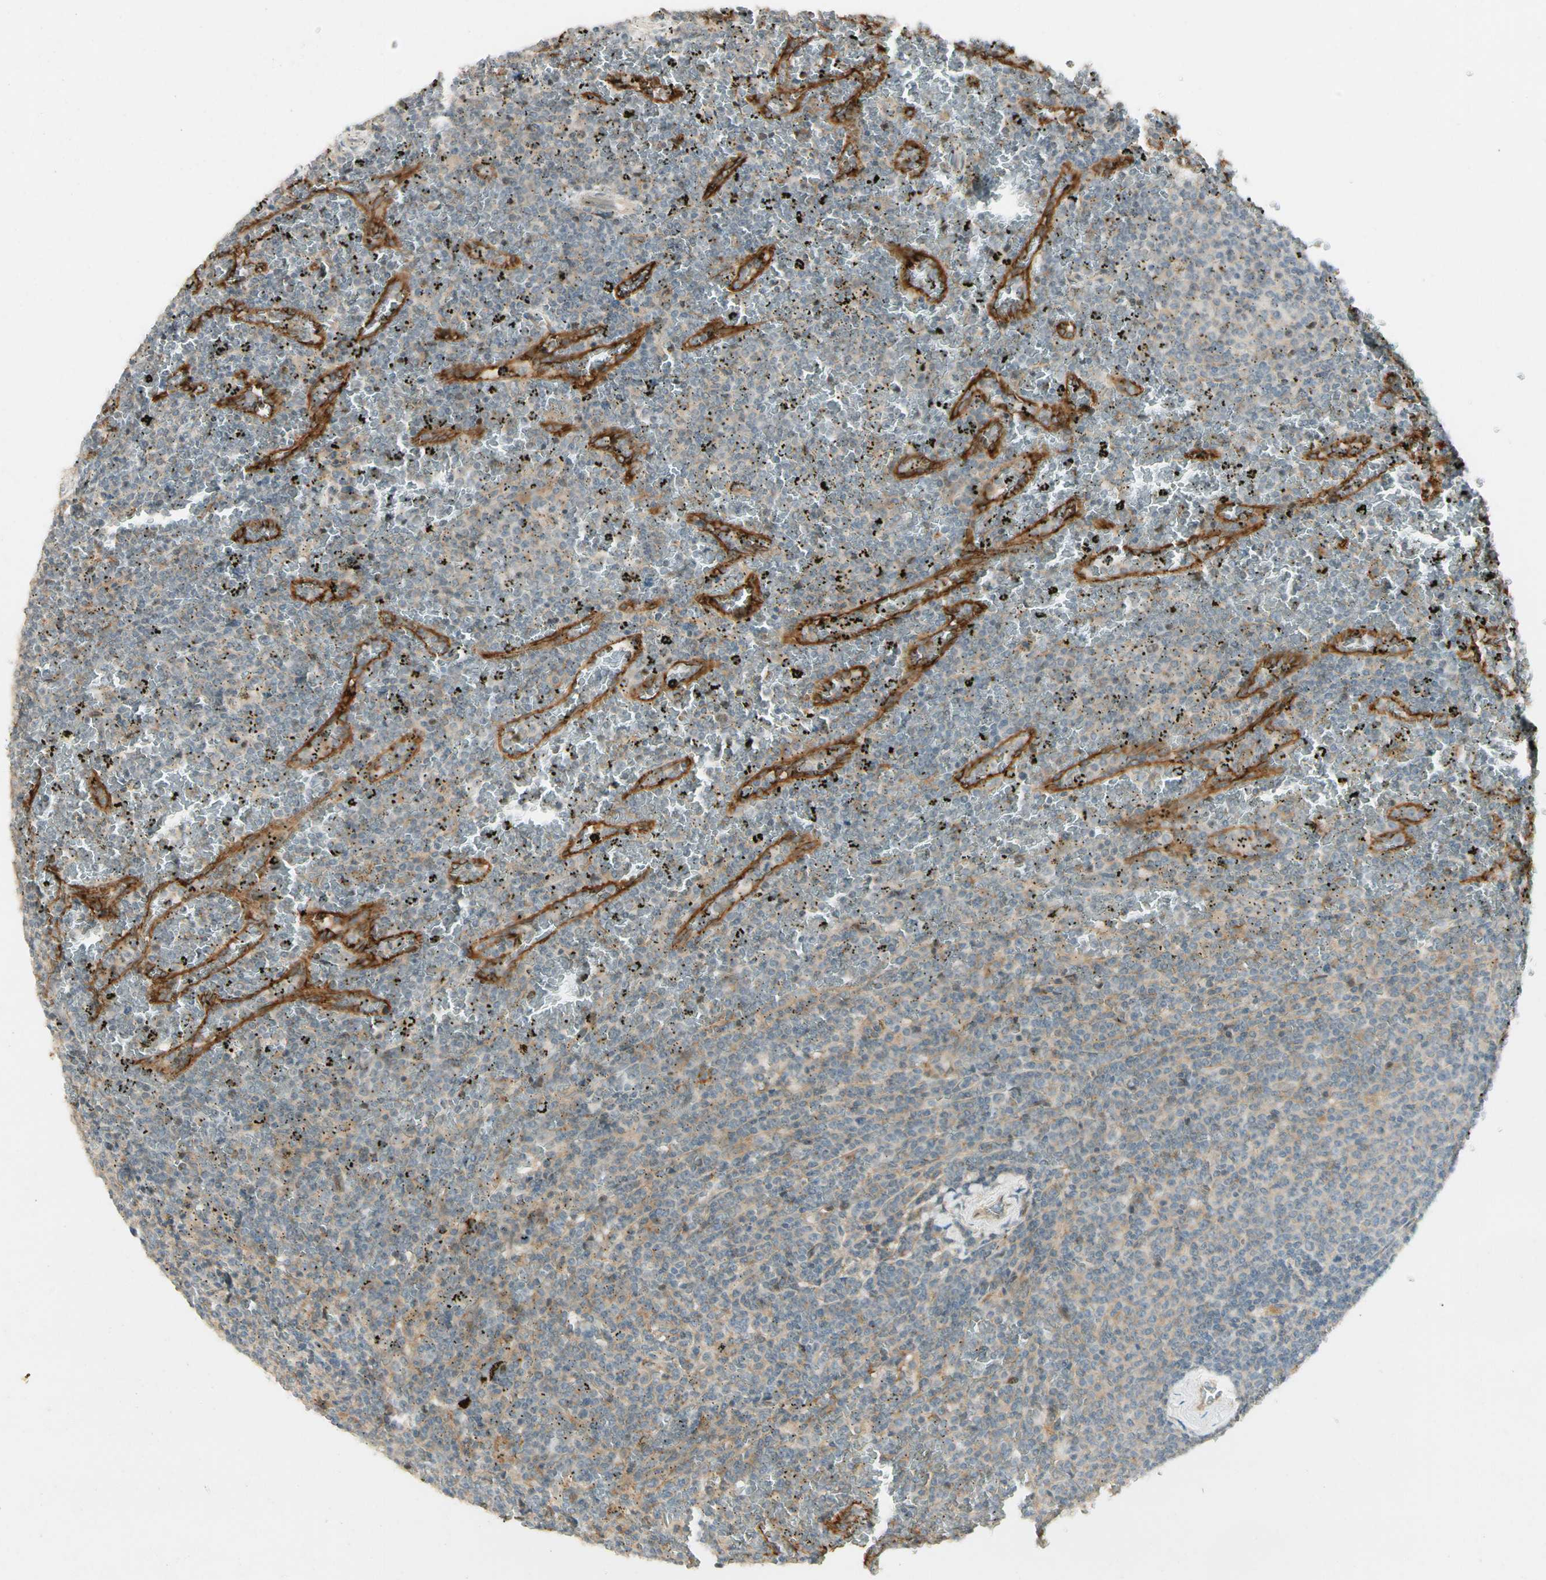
{"staining": {"intensity": "negative", "quantity": "none", "location": "none"}, "tissue": "lymphoma", "cell_type": "Tumor cells", "image_type": "cancer", "snomed": [{"axis": "morphology", "description": "Malignant lymphoma, non-Hodgkin's type, Low grade"}, {"axis": "topography", "description": "Spleen"}], "caption": "Immunohistochemistry of human lymphoma reveals no staining in tumor cells.", "gene": "FNDC3B", "patient": {"sex": "female", "age": 77}}